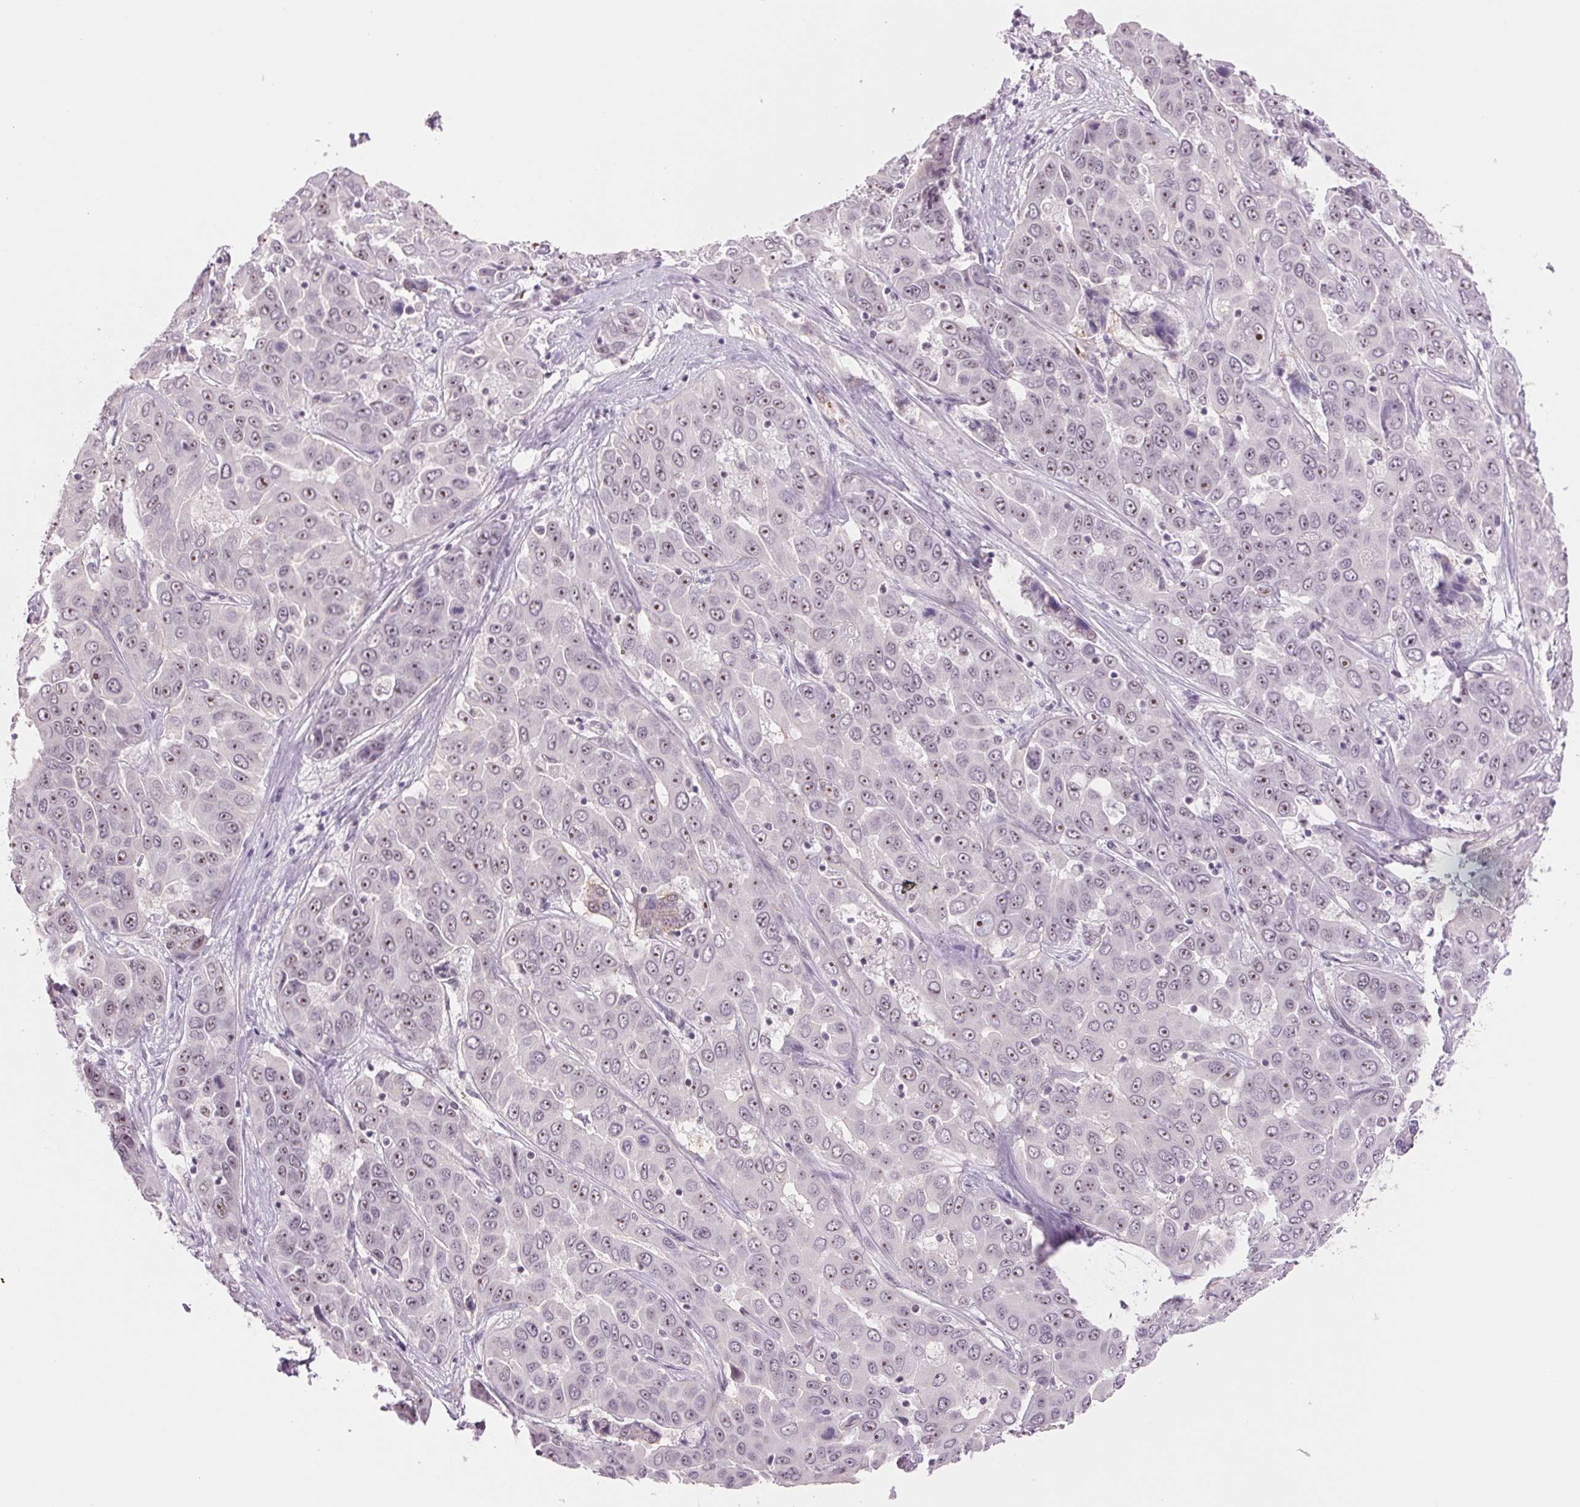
{"staining": {"intensity": "moderate", "quantity": "25%-75%", "location": "nuclear"}, "tissue": "liver cancer", "cell_type": "Tumor cells", "image_type": "cancer", "snomed": [{"axis": "morphology", "description": "Cholangiocarcinoma"}, {"axis": "topography", "description": "Liver"}], "caption": "Liver cholangiocarcinoma stained with DAB immunohistochemistry shows medium levels of moderate nuclear staining in approximately 25%-75% of tumor cells.", "gene": "ZC3H14", "patient": {"sex": "female", "age": 52}}